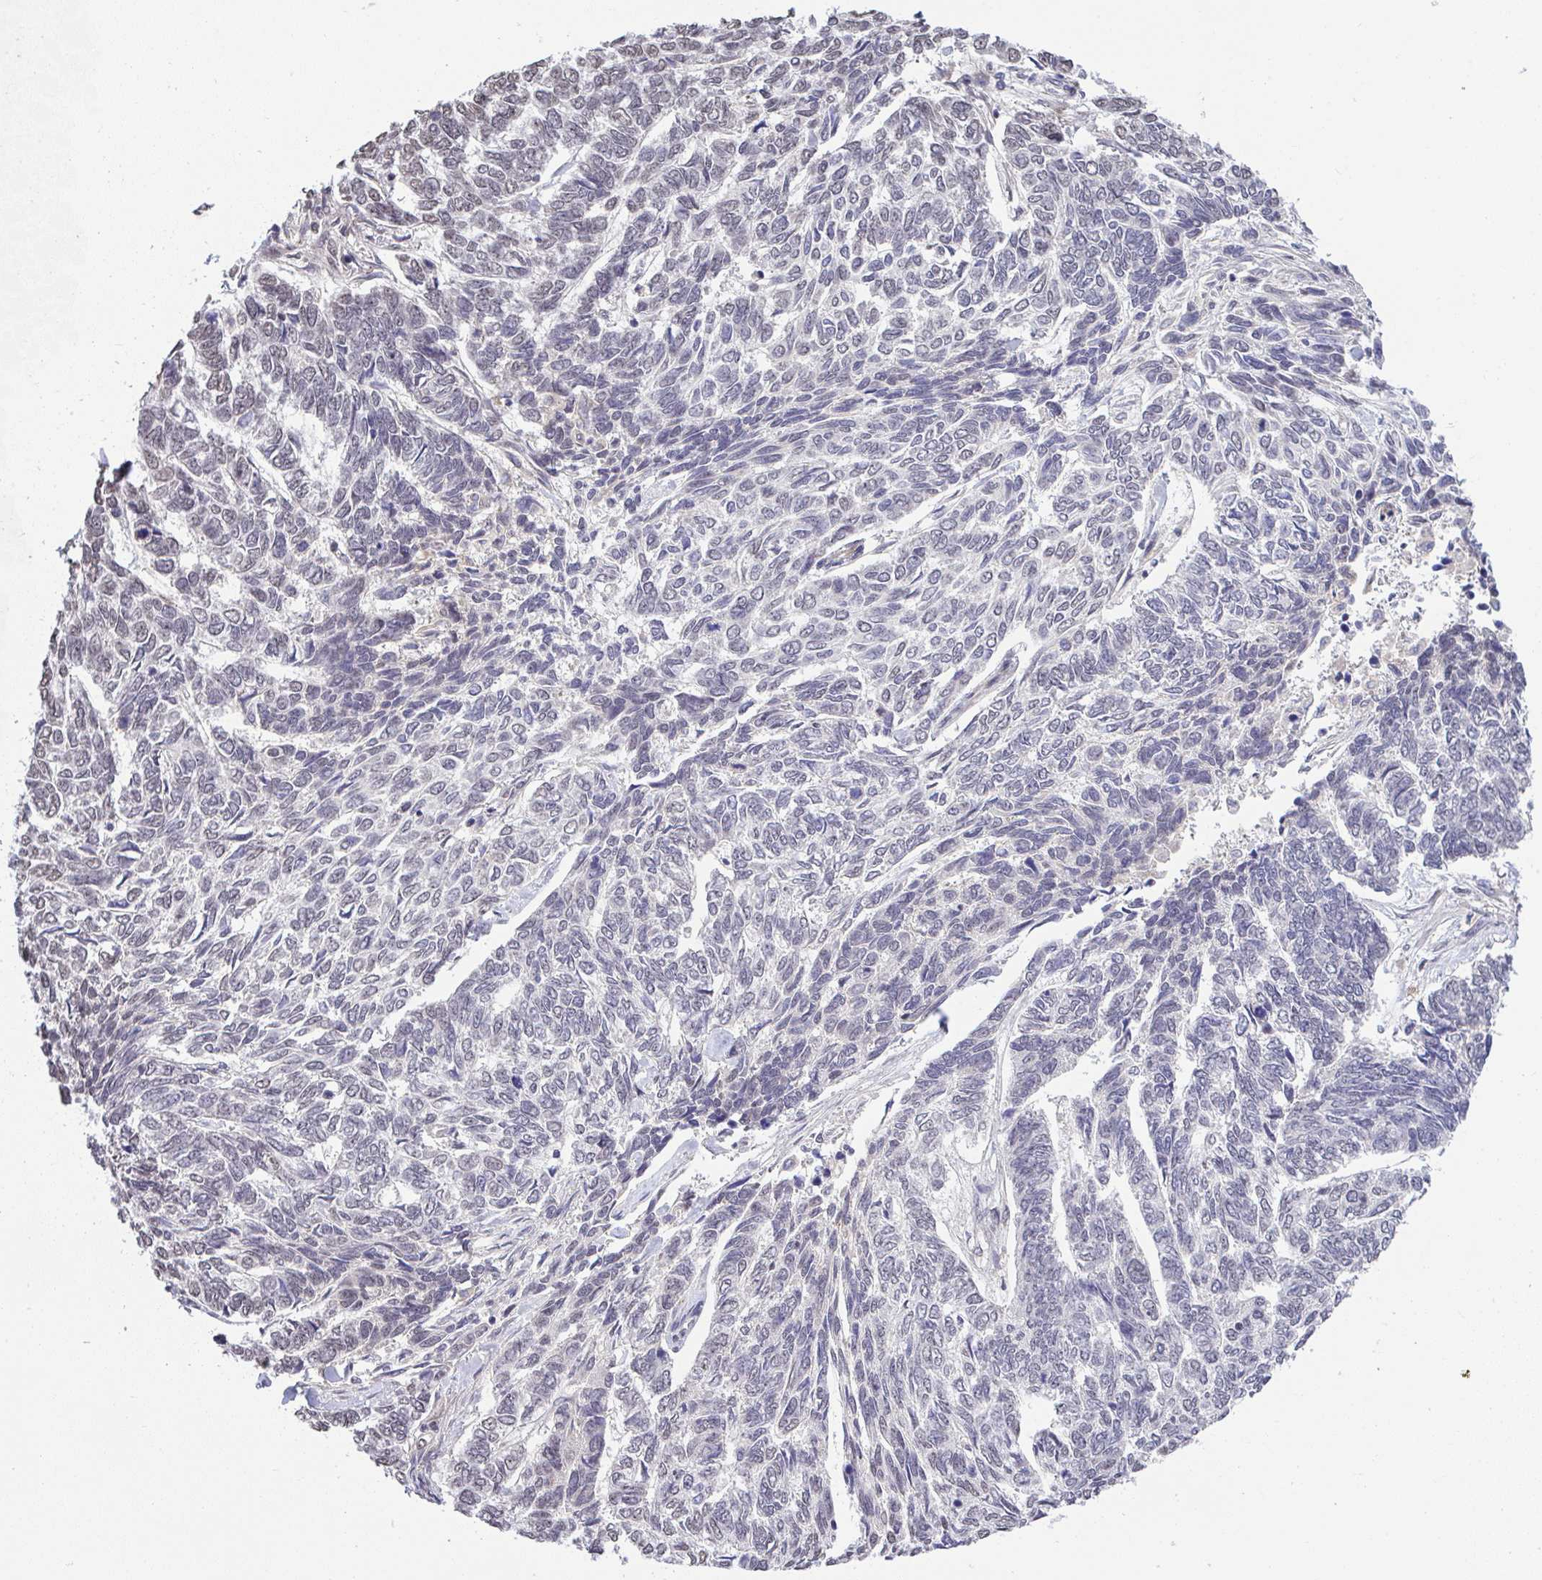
{"staining": {"intensity": "weak", "quantity": "<25%", "location": "nuclear"}, "tissue": "skin cancer", "cell_type": "Tumor cells", "image_type": "cancer", "snomed": [{"axis": "morphology", "description": "Basal cell carcinoma"}, {"axis": "topography", "description": "Skin"}], "caption": "The immunohistochemistry micrograph has no significant positivity in tumor cells of skin cancer tissue.", "gene": "C9orf64", "patient": {"sex": "female", "age": 65}}